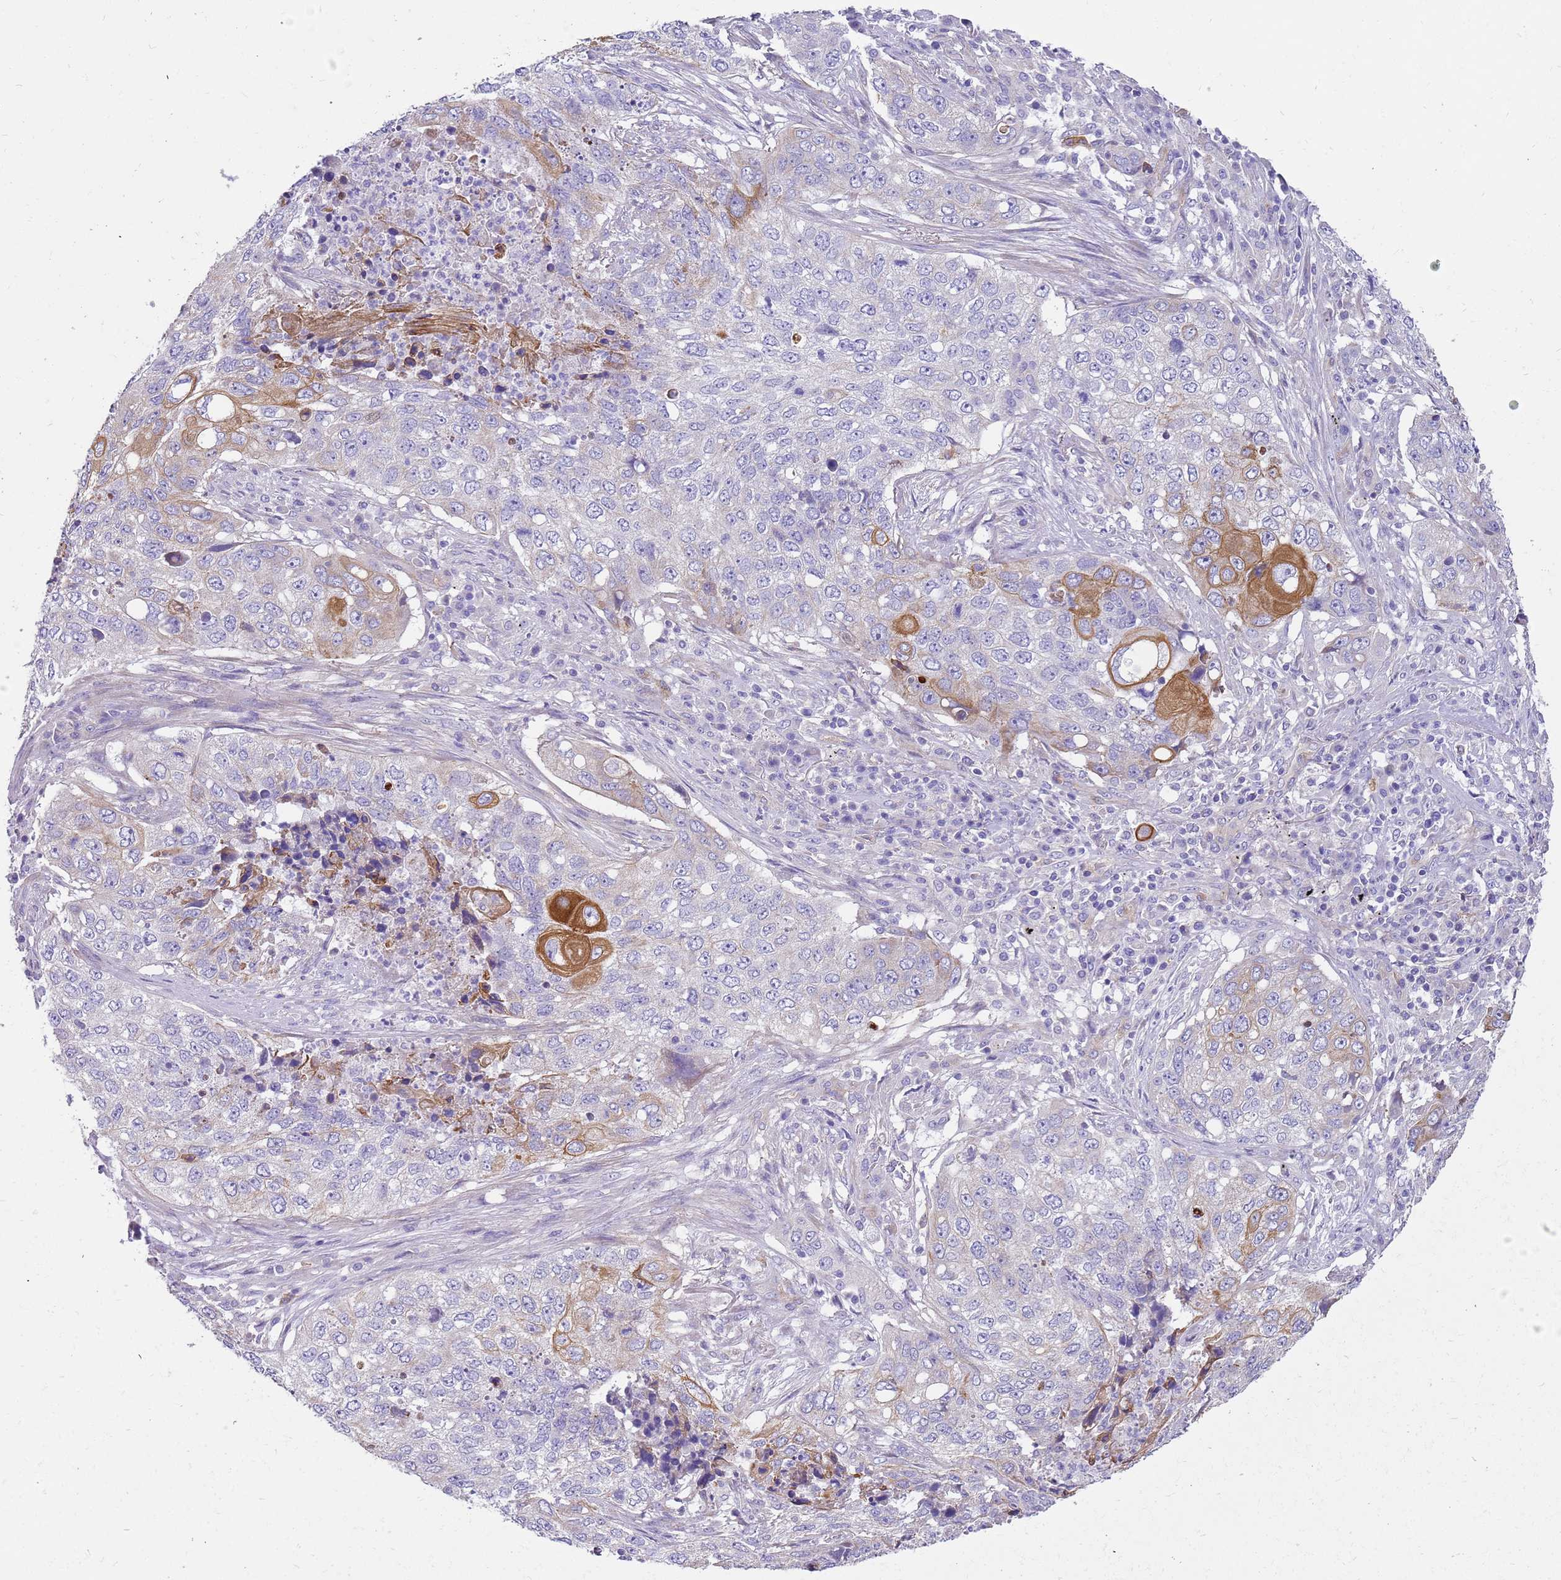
{"staining": {"intensity": "strong", "quantity": "<25%", "location": "cytoplasmic/membranous"}, "tissue": "lung cancer", "cell_type": "Tumor cells", "image_type": "cancer", "snomed": [{"axis": "morphology", "description": "Squamous cell carcinoma, NOS"}, {"axis": "topography", "description": "Lung"}], "caption": "There is medium levels of strong cytoplasmic/membranous positivity in tumor cells of lung cancer (squamous cell carcinoma), as demonstrated by immunohistochemical staining (brown color).", "gene": "SERINC3", "patient": {"sex": "female", "age": 63}}